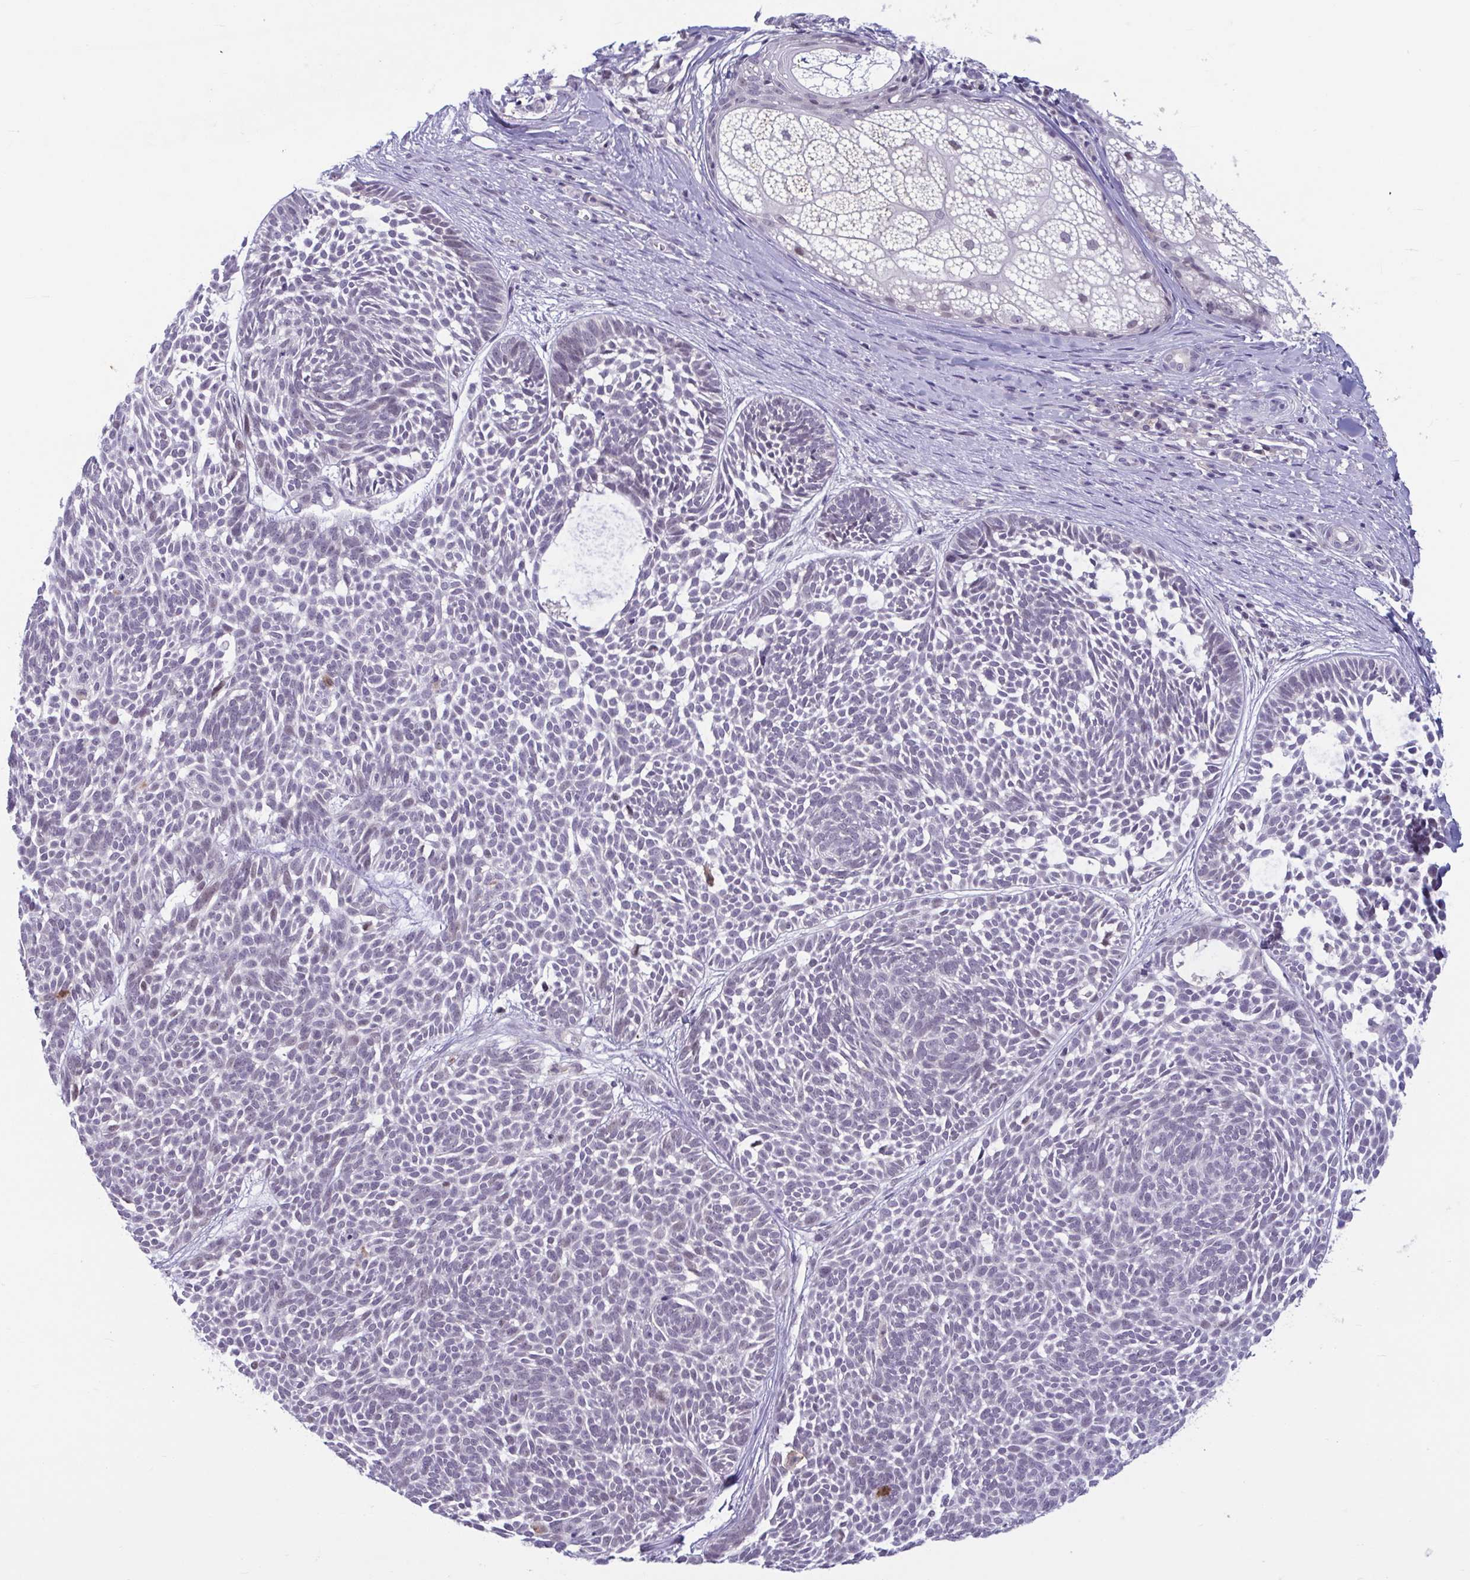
{"staining": {"intensity": "negative", "quantity": "none", "location": "none"}, "tissue": "skin cancer", "cell_type": "Tumor cells", "image_type": "cancer", "snomed": [{"axis": "morphology", "description": "Basal cell carcinoma"}, {"axis": "topography", "description": "Skin"}, {"axis": "topography", "description": "Skin of trunk"}], "caption": "Skin cancer (basal cell carcinoma) stained for a protein using immunohistochemistry (IHC) reveals no expression tumor cells.", "gene": "TTC7B", "patient": {"sex": "male", "age": 74}}